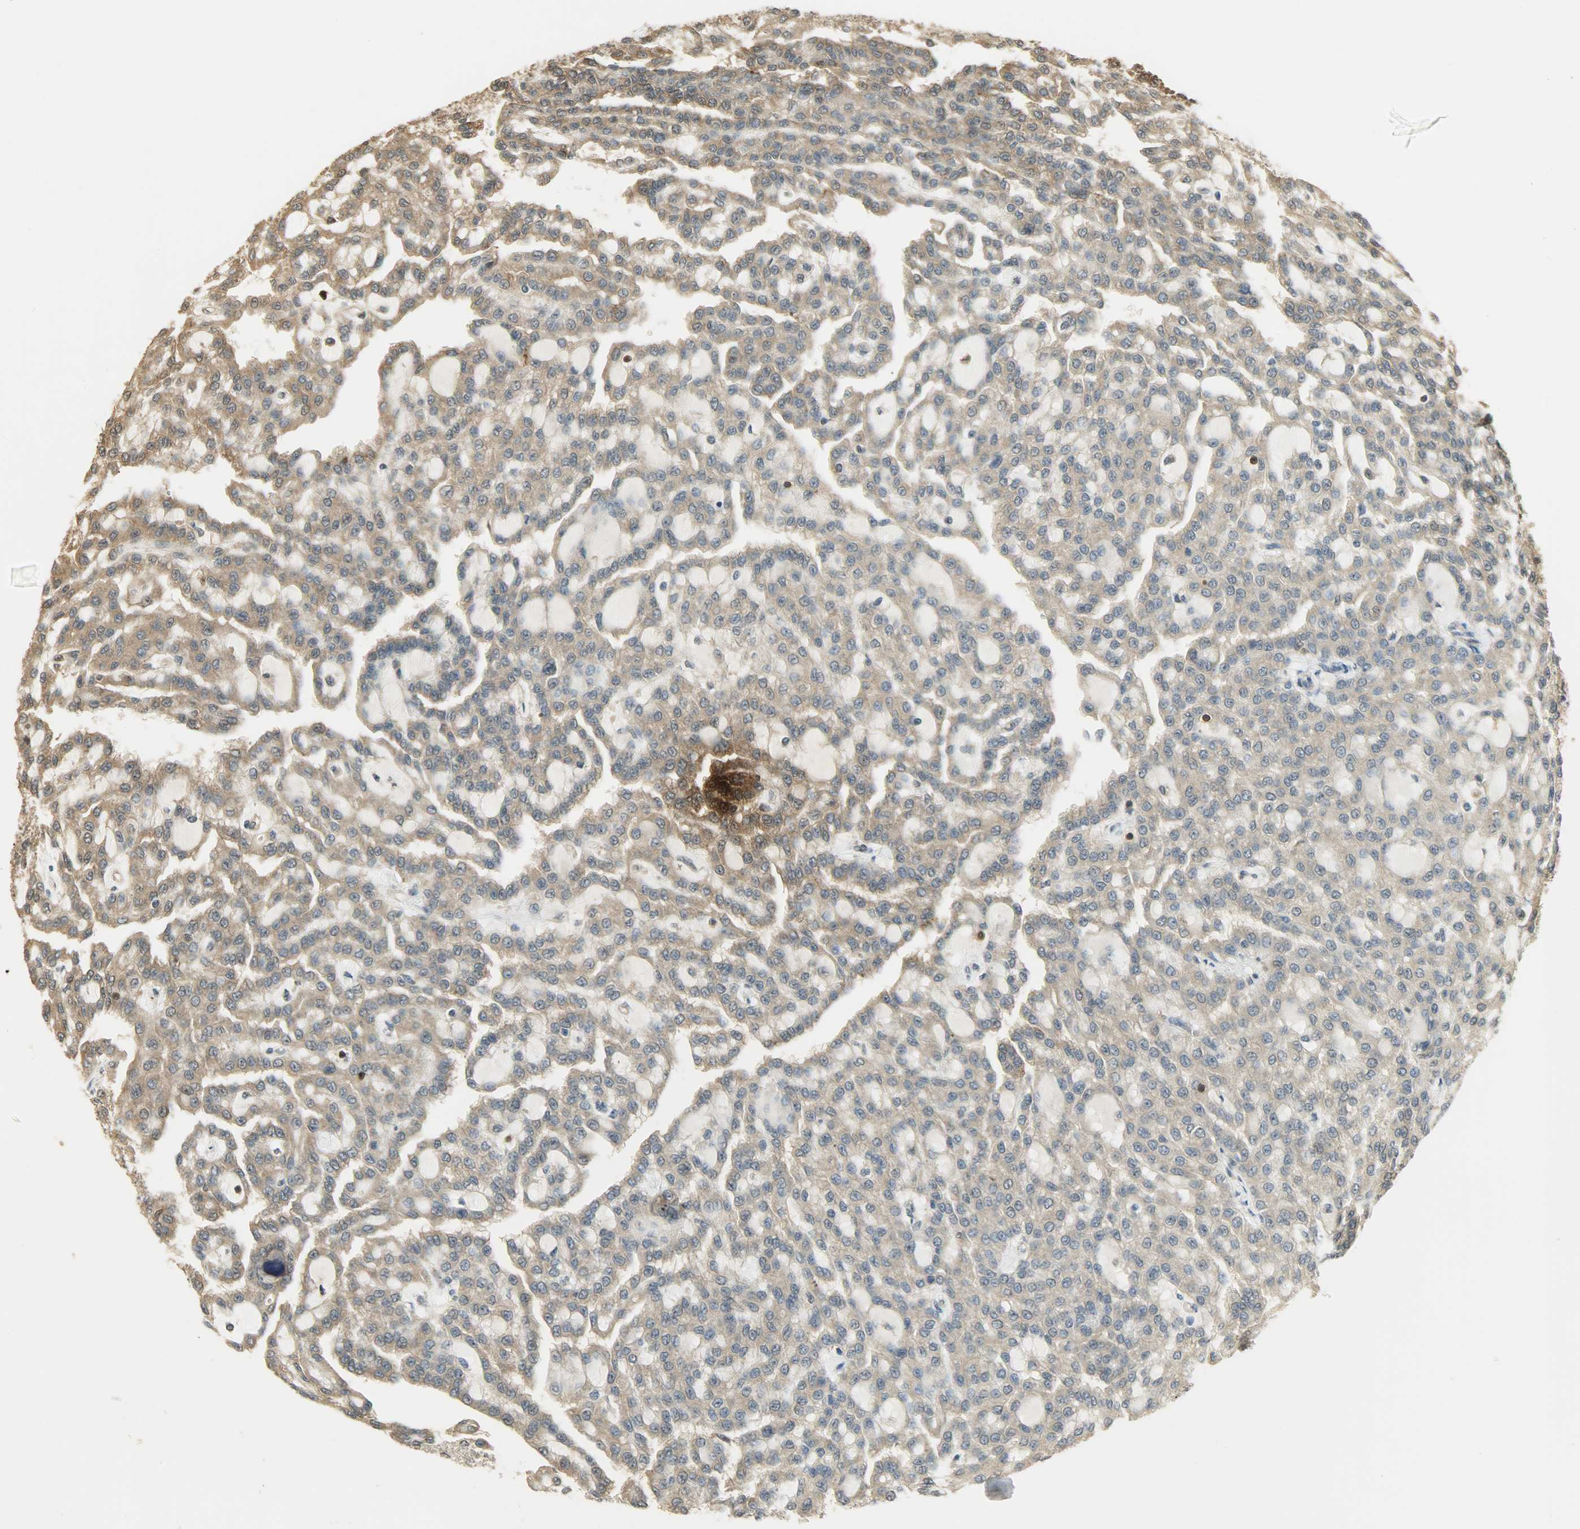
{"staining": {"intensity": "moderate", "quantity": ">75%", "location": "cytoplasmic/membranous"}, "tissue": "renal cancer", "cell_type": "Tumor cells", "image_type": "cancer", "snomed": [{"axis": "morphology", "description": "Adenocarcinoma, NOS"}, {"axis": "topography", "description": "Kidney"}], "caption": "The micrograph exhibits a brown stain indicating the presence of a protein in the cytoplasmic/membranous of tumor cells in renal cancer (adenocarcinoma).", "gene": "YWHAZ", "patient": {"sex": "male", "age": 63}}